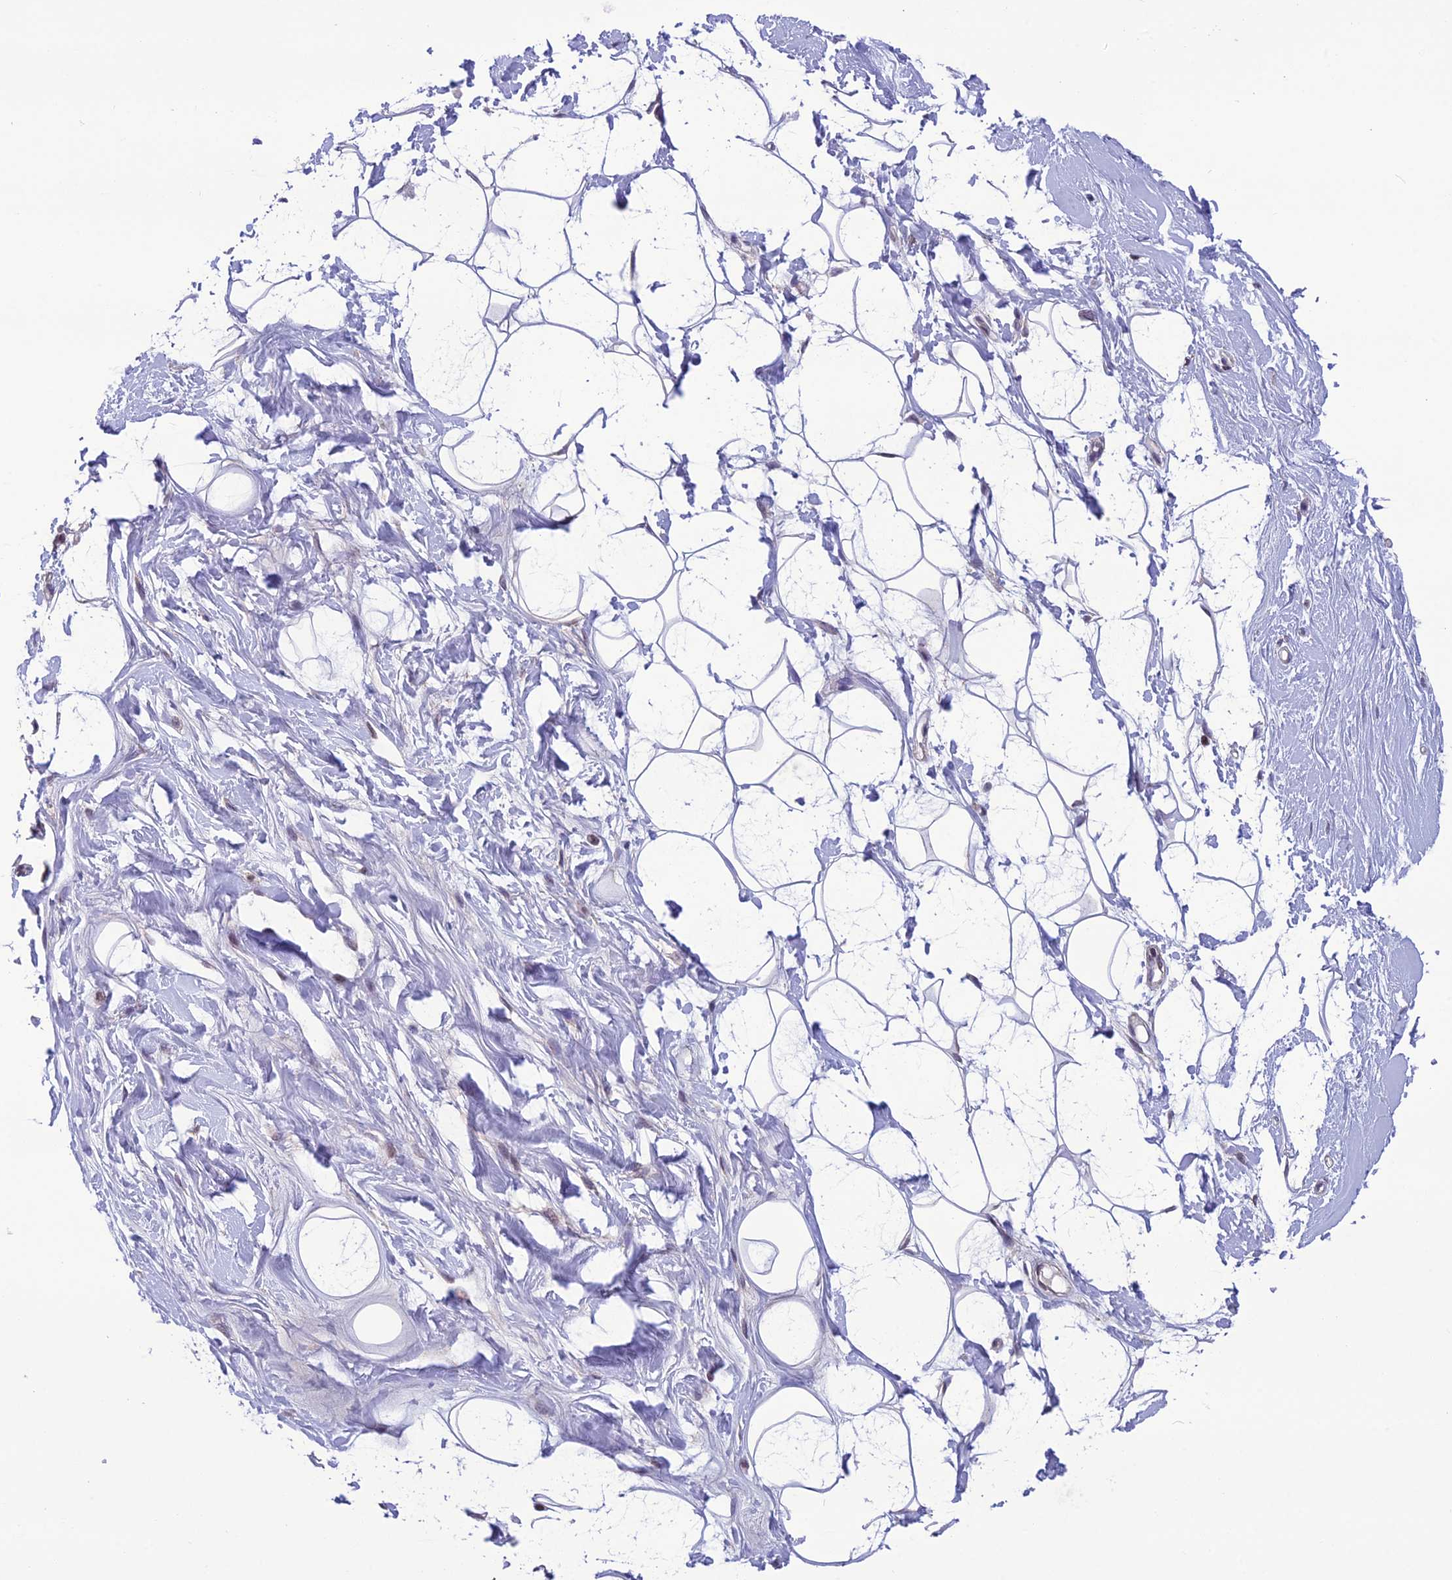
{"staining": {"intensity": "negative", "quantity": "none", "location": "none"}, "tissue": "adipose tissue", "cell_type": "Adipocytes", "image_type": "normal", "snomed": [{"axis": "morphology", "description": "Normal tissue, NOS"}, {"axis": "topography", "description": "Breast"}], "caption": "Immunohistochemistry of benign adipose tissue shows no expression in adipocytes.", "gene": "MIS12", "patient": {"sex": "female", "age": 26}}